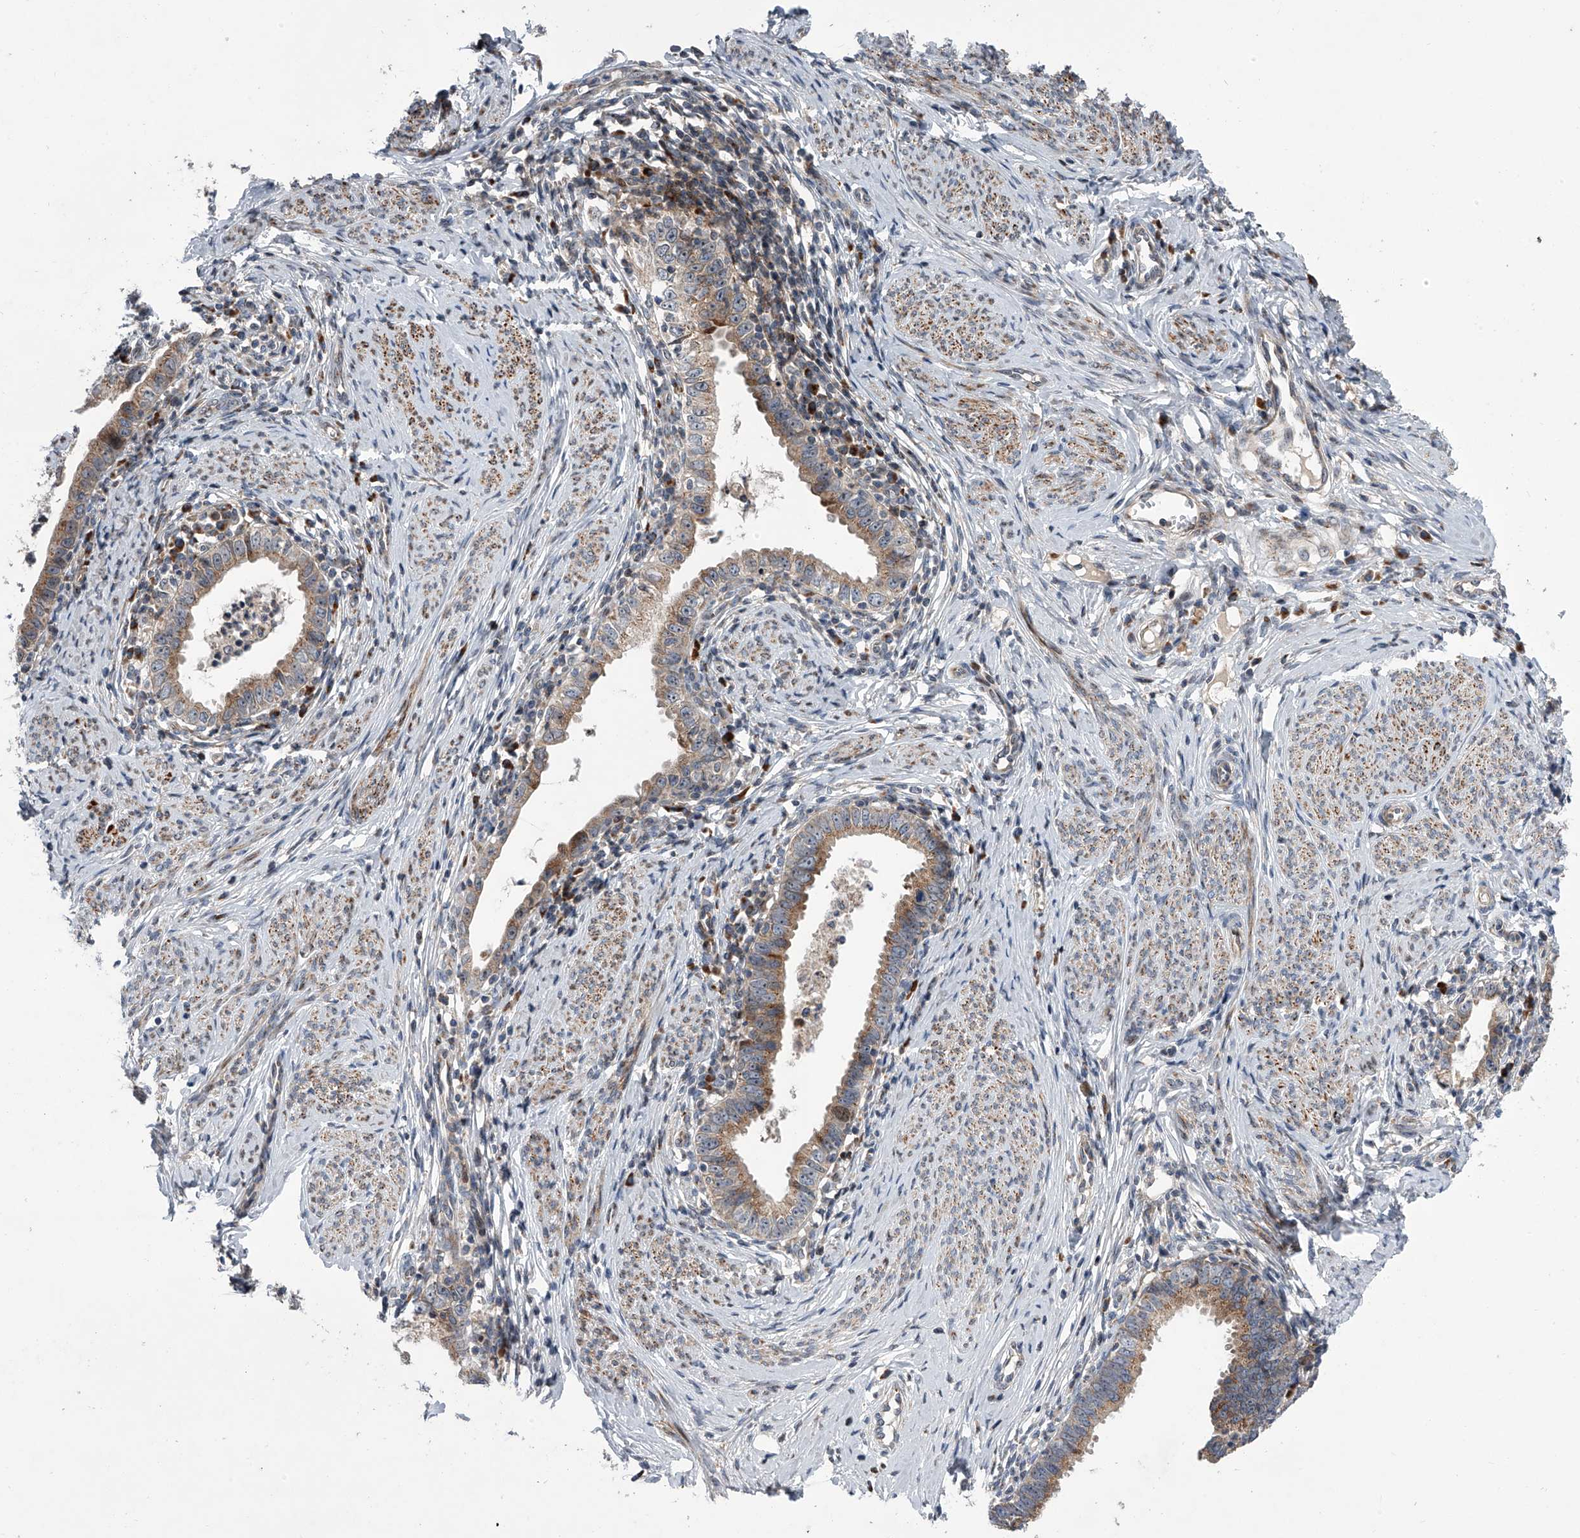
{"staining": {"intensity": "moderate", "quantity": ">75%", "location": "cytoplasmic/membranous"}, "tissue": "cervical cancer", "cell_type": "Tumor cells", "image_type": "cancer", "snomed": [{"axis": "morphology", "description": "Adenocarcinoma, NOS"}, {"axis": "topography", "description": "Cervix"}], "caption": "Immunohistochemistry of human adenocarcinoma (cervical) demonstrates medium levels of moderate cytoplasmic/membranous expression in about >75% of tumor cells.", "gene": "DLGAP2", "patient": {"sex": "female", "age": 36}}